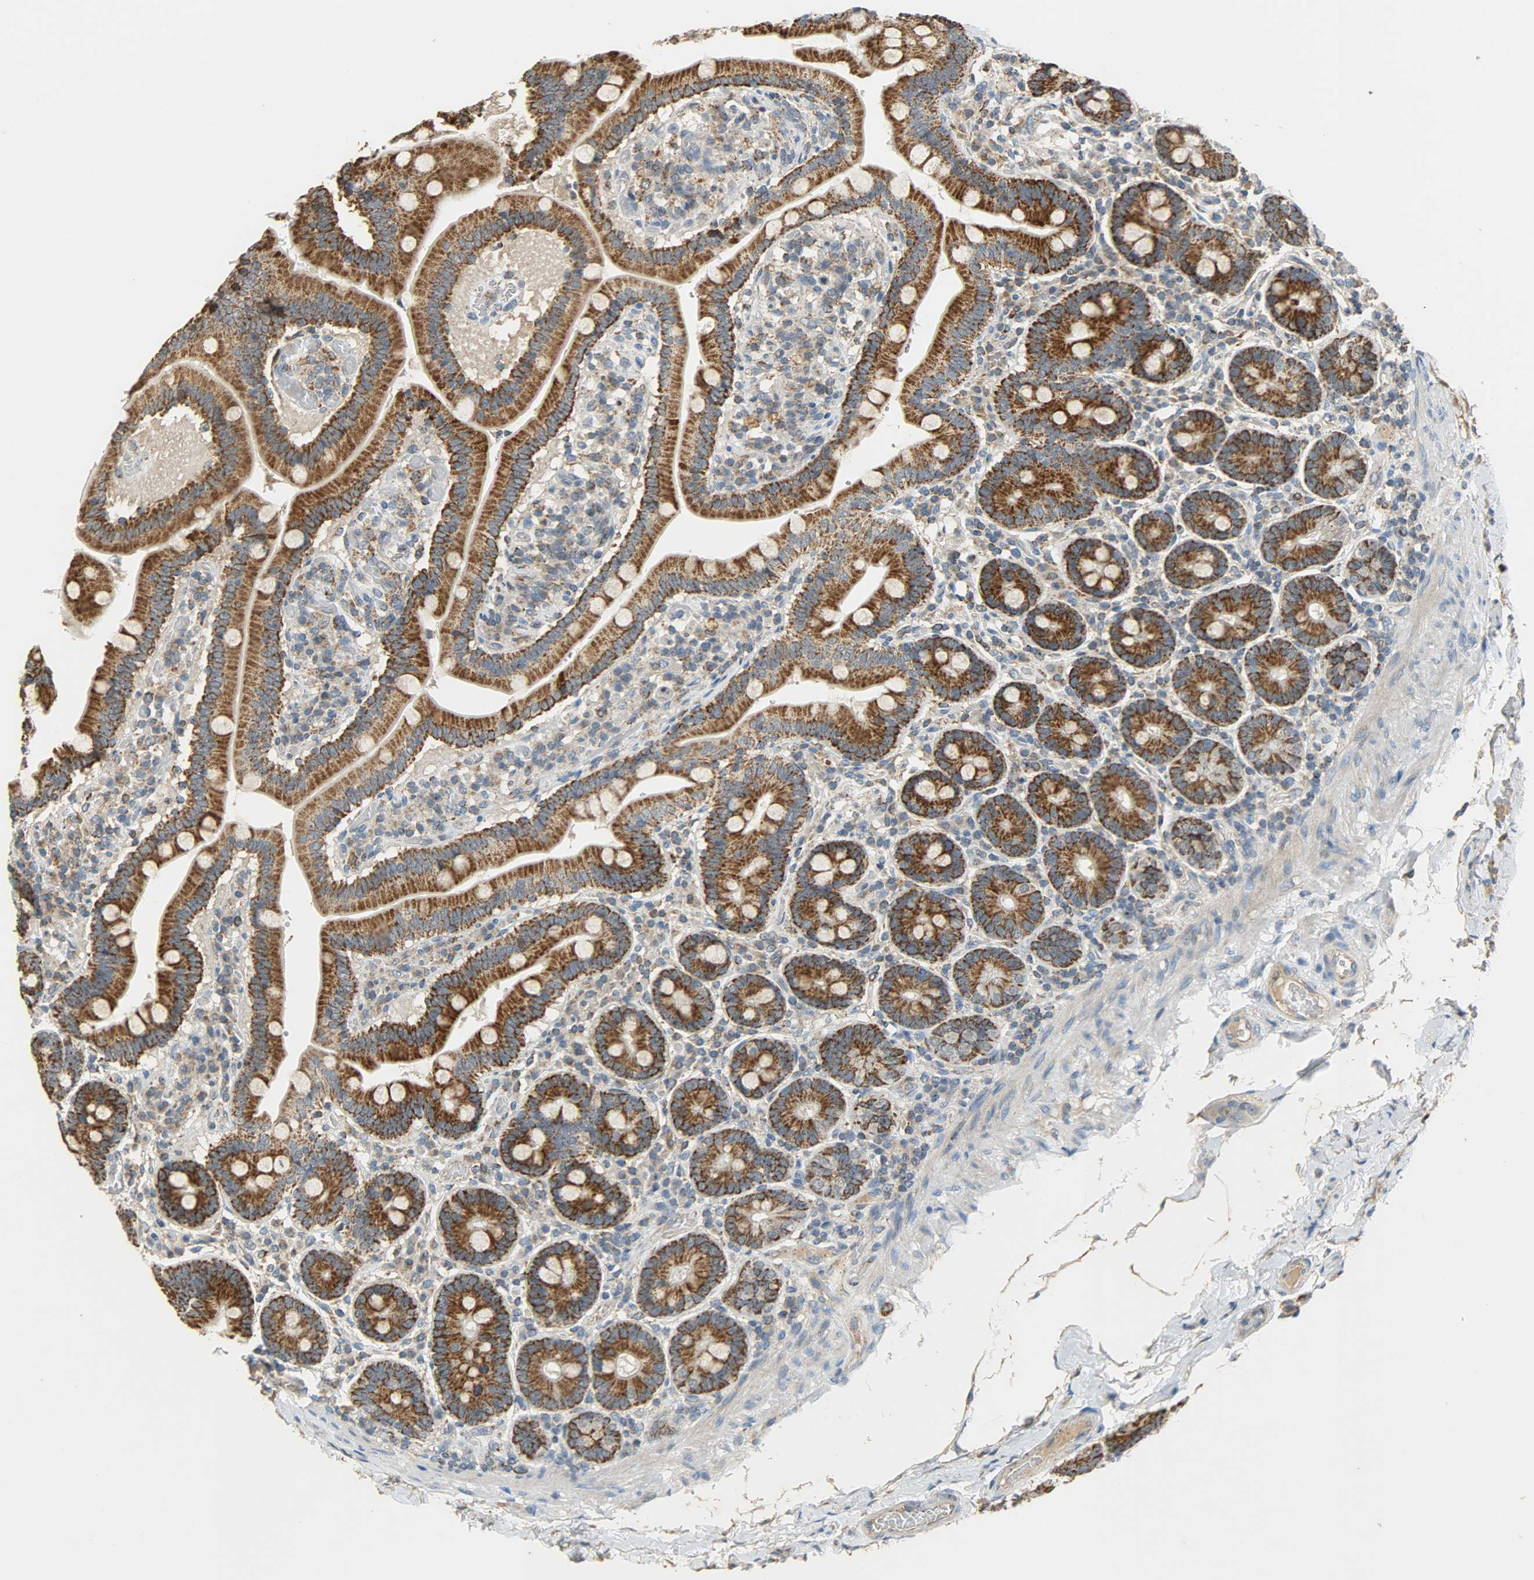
{"staining": {"intensity": "strong", "quantity": ">75%", "location": "cytoplasmic/membranous"}, "tissue": "duodenum", "cell_type": "Glandular cells", "image_type": "normal", "snomed": [{"axis": "morphology", "description": "Normal tissue, NOS"}, {"axis": "topography", "description": "Duodenum"}], "caption": "Immunohistochemistry staining of normal duodenum, which demonstrates high levels of strong cytoplasmic/membranous positivity in about >75% of glandular cells indicating strong cytoplasmic/membranous protein expression. The staining was performed using DAB (brown) for protein detection and nuclei were counterstained in hematoxylin (blue).", "gene": "HDHD5", "patient": {"sex": "male", "age": 66}}